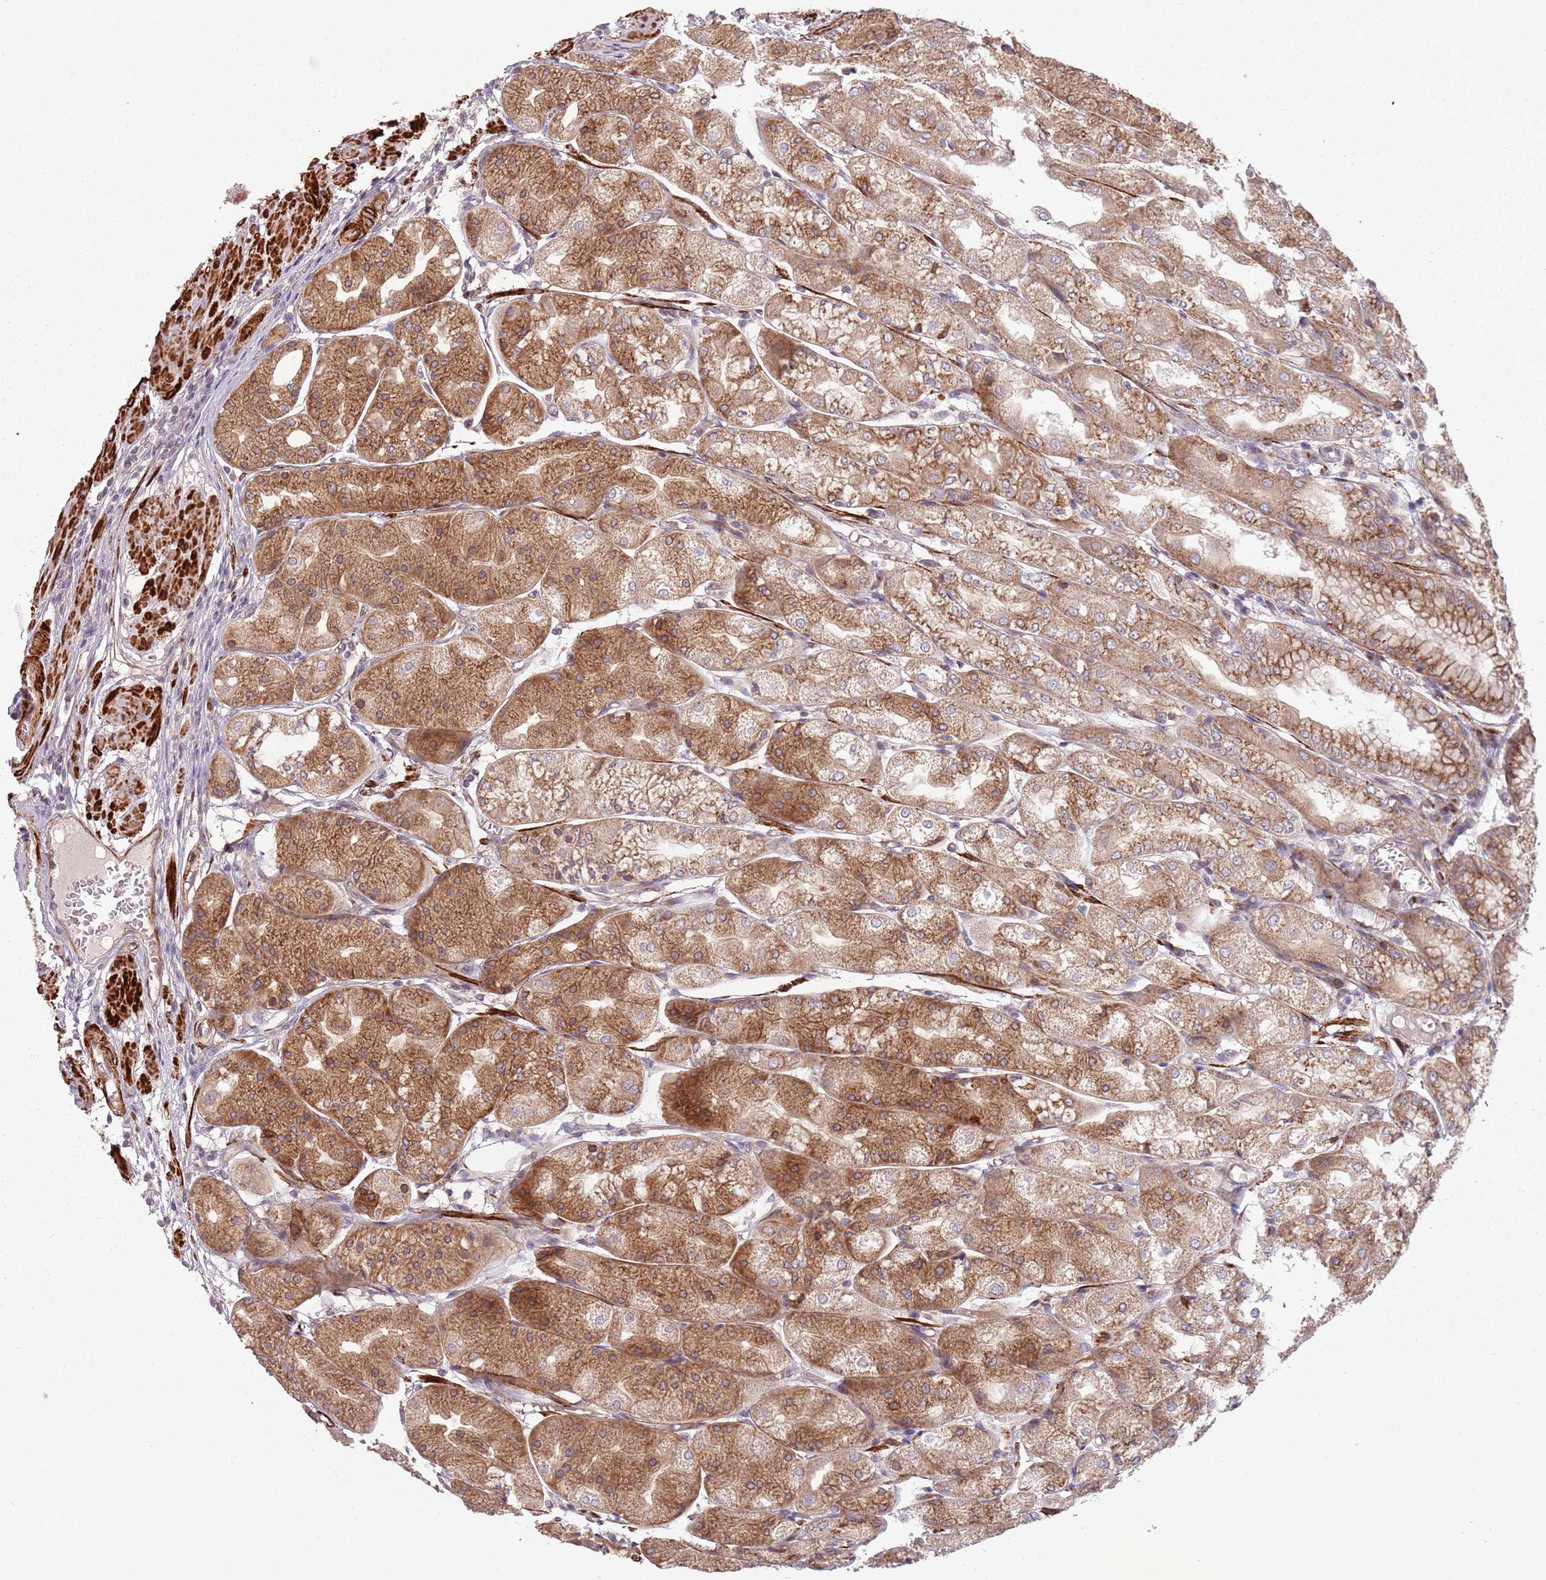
{"staining": {"intensity": "strong", "quantity": ">75%", "location": "cytoplasmic/membranous"}, "tissue": "stomach", "cell_type": "Glandular cells", "image_type": "normal", "snomed": [{"axis": "morphology", "description": "Normal tissue, NOS"}, {"axis": "topography", "description": "Stomach, upper"}], "caption": "Stomach stained with immunohistochemistry (IHC) reveals strong cytoplasmic/membranous expression in about >75% of glandular cells.", "gene": "PLD6", "patient": {"sex": "male", "age": 72}}